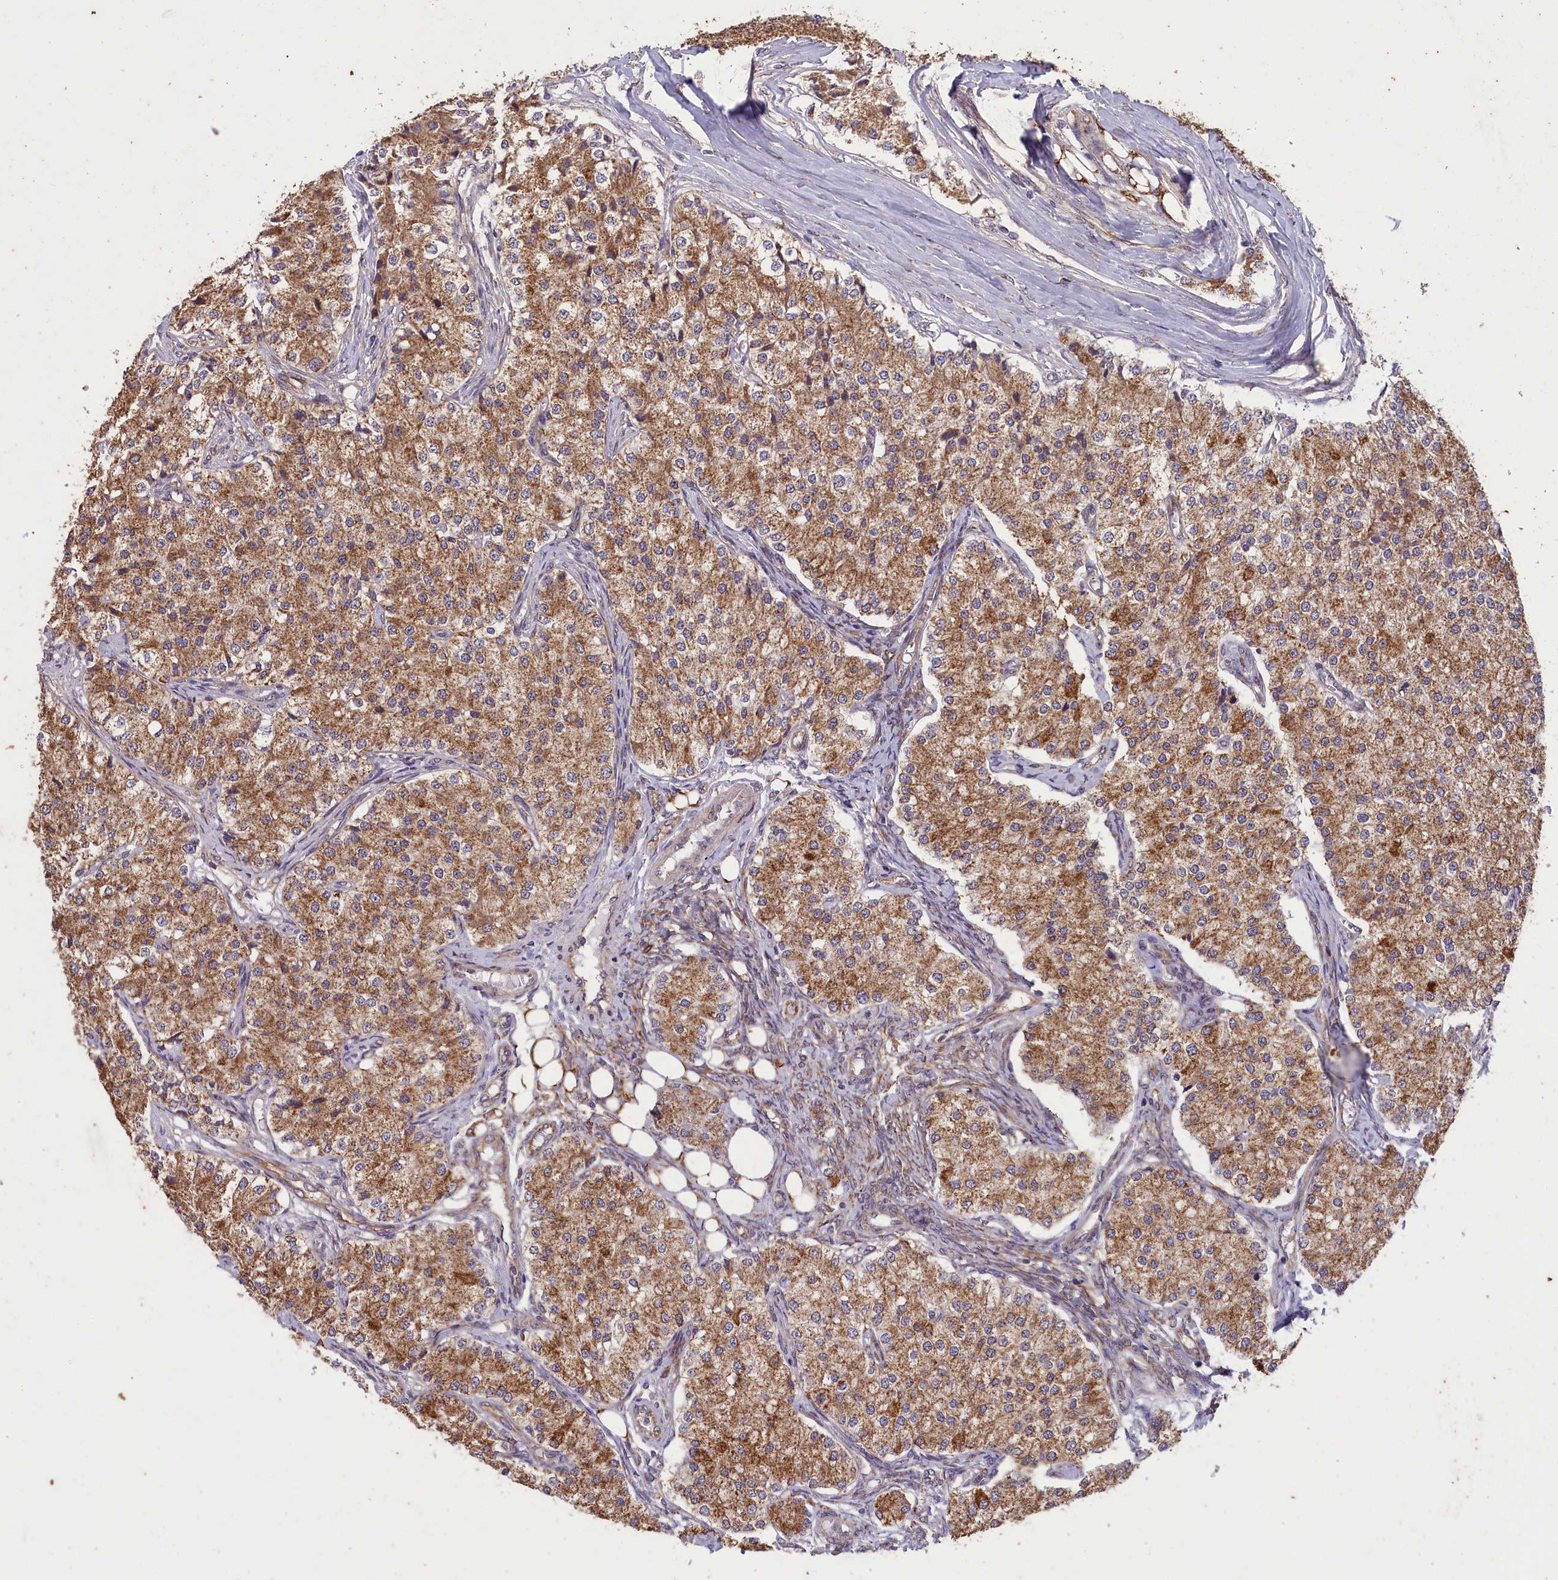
{"staining": {"intensity": "moderate", "quantity": ">75%", "location": "cytoplasmic/membranous"}, "tissue": "carcinoid", "cell_type": "Tumor cells", "image_type": "cancer", "snomed": [{"axis": "morphology", "description": "Carcinoid, malignant, NOS"}, {"axis": "topography", "description": "Colon"}], "caption": "Carcinoid (malignant) was stained to show a protein in brown. There is medium levels of moderate cytoplasmic/membranous expression in approximately >75% of tumor cells.", "gene": "ACAD8", "patient": {"sex": "female", "age": 52}}